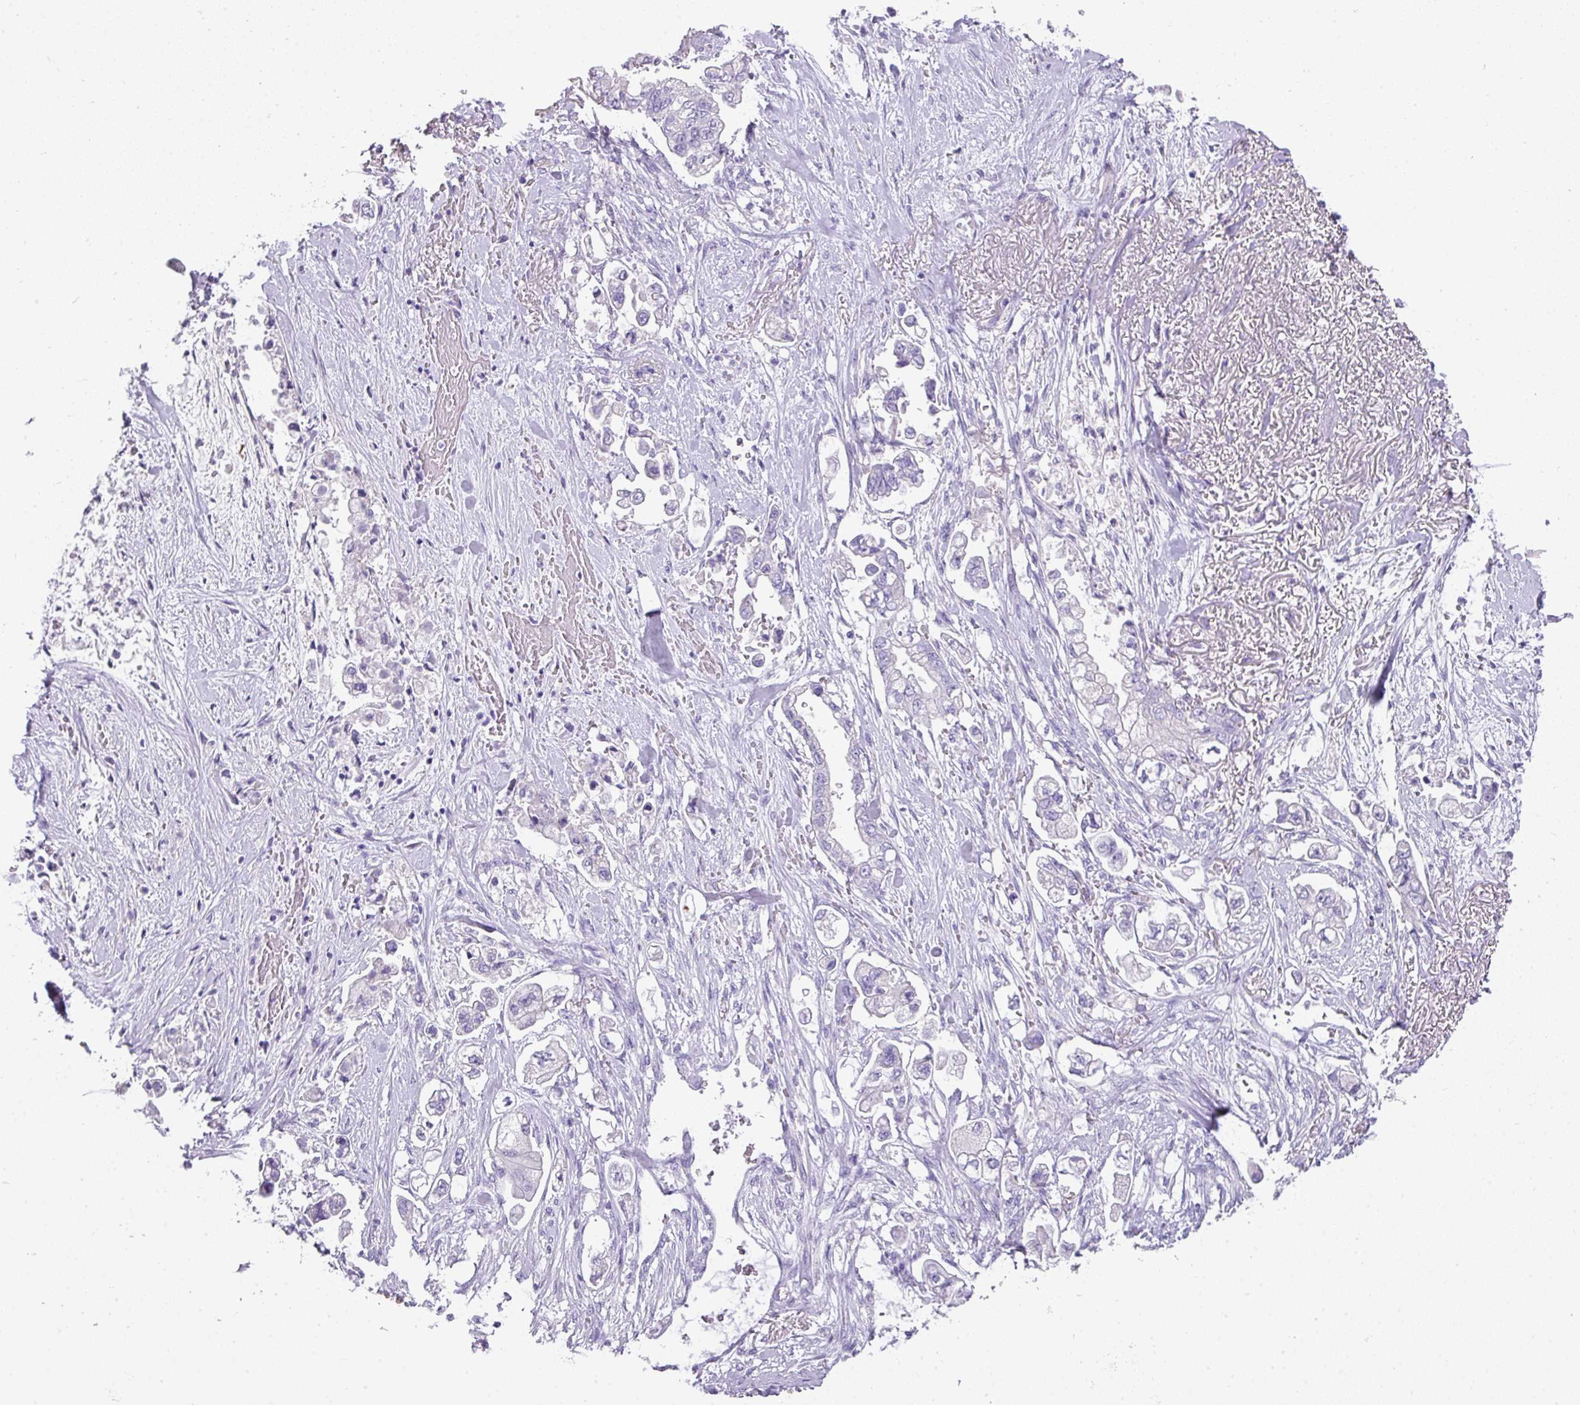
{"staining": {"intensity": "negative", "quantity": "none", "location": "none"}, "tissue": "stomach cancer", "cell_type": "Tumor cells", "image_type": "cancer", "snomed": [{"axis": "morphology", "description": "Adenocarcinoma, NOS"}, {"axis": "topography", "description": "Stomach"}], "caption": "Tumor cells show no significant staining in stomach cancer. (DAB (3,3'-diaminobenzidine) immunohistochemistry with hematoxylin counter stain).", "gene": "GLI4", "patient": {"sex": "male", "age": 62}}